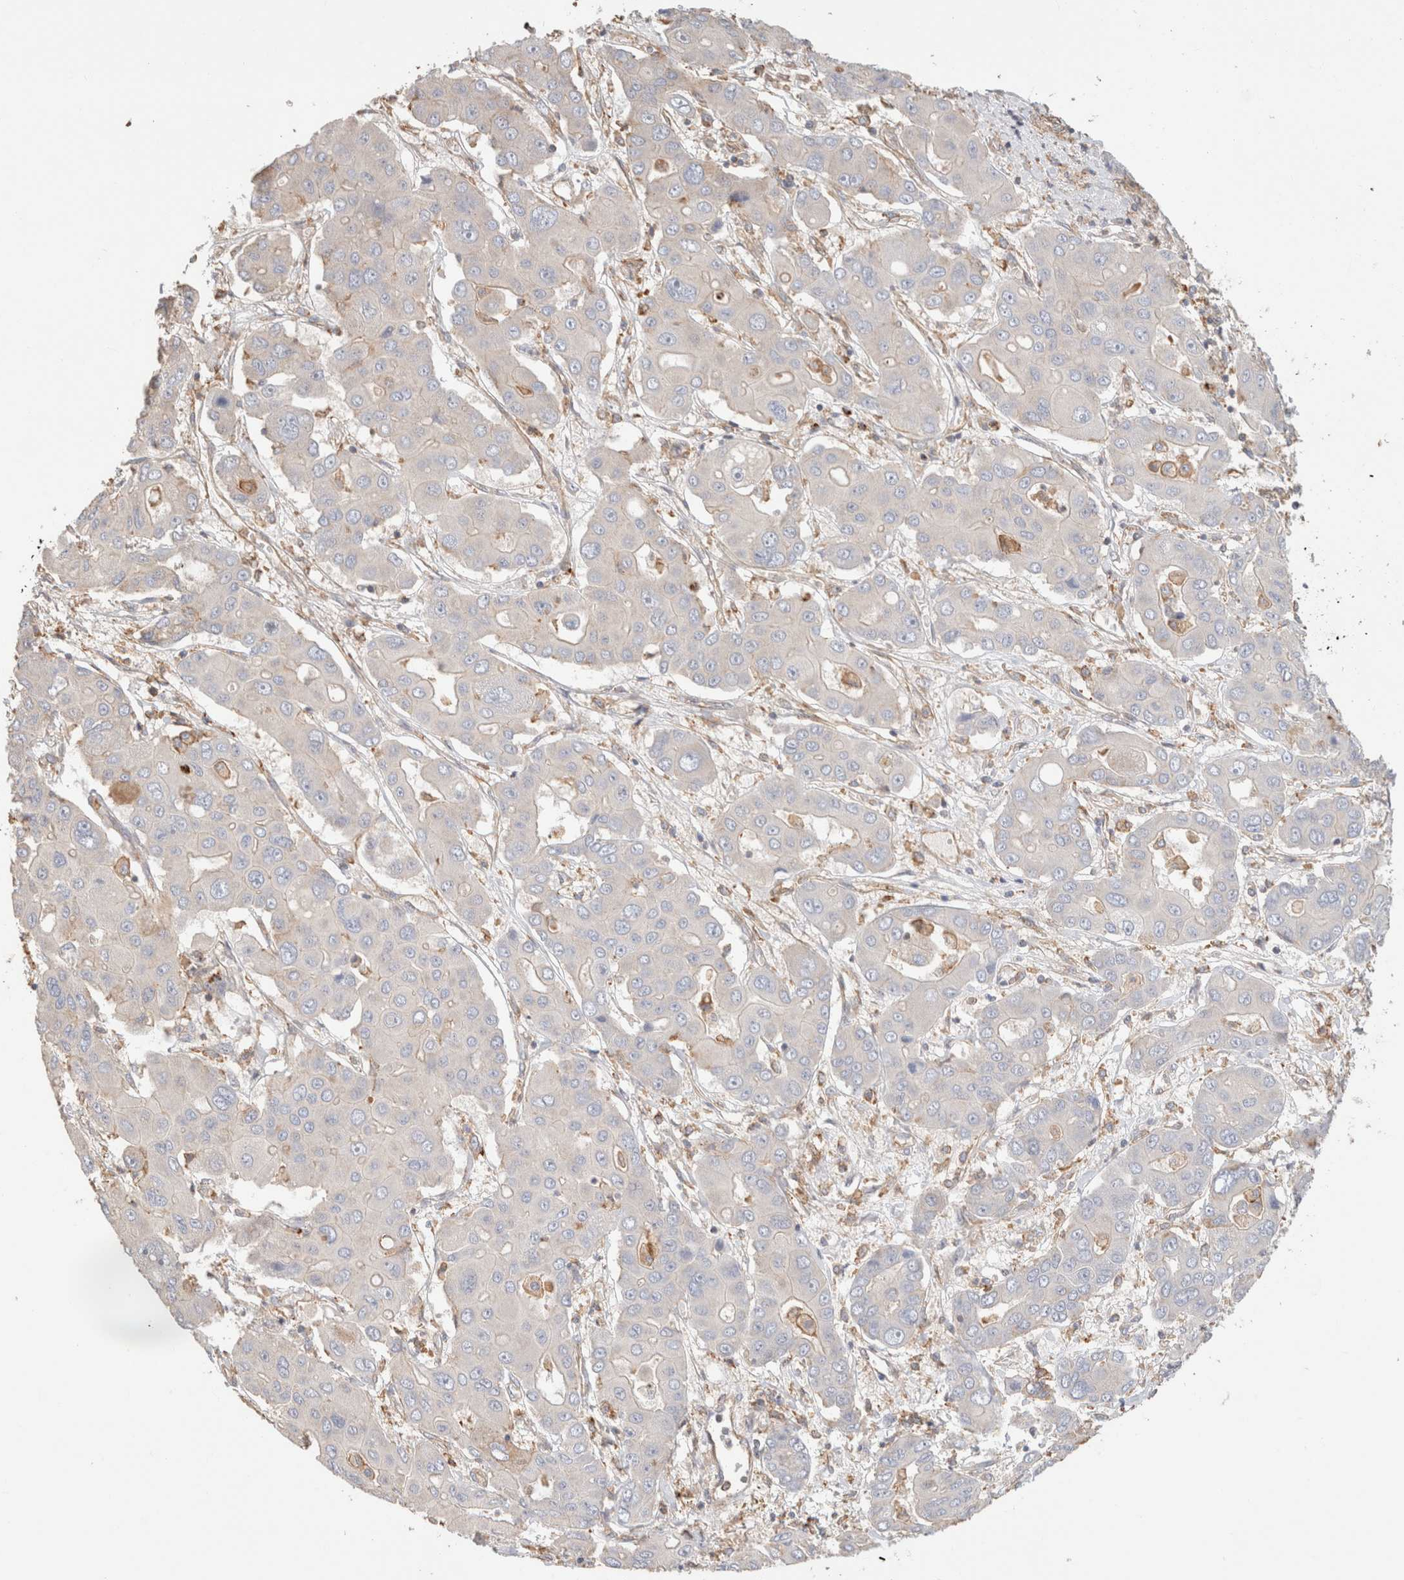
{"staining": {"intensity": "negative", "quantity": "none", "location": "none"}, "tissue": "liver cancer", "cell_type": "Tumor cells", "image_type": "cancer", "snomed": [{"axis": "morphology", "description": "Cholangiocarcinoma"}, {"axis": "topography", "description": "Liver"}], "caption": "Liver cholangiocarcinoma was stained to show a protein in brown. There is no significant expression in tumor cells.", "gene": "CFAP418", "patient": {"sex": "male", "age": 67}}